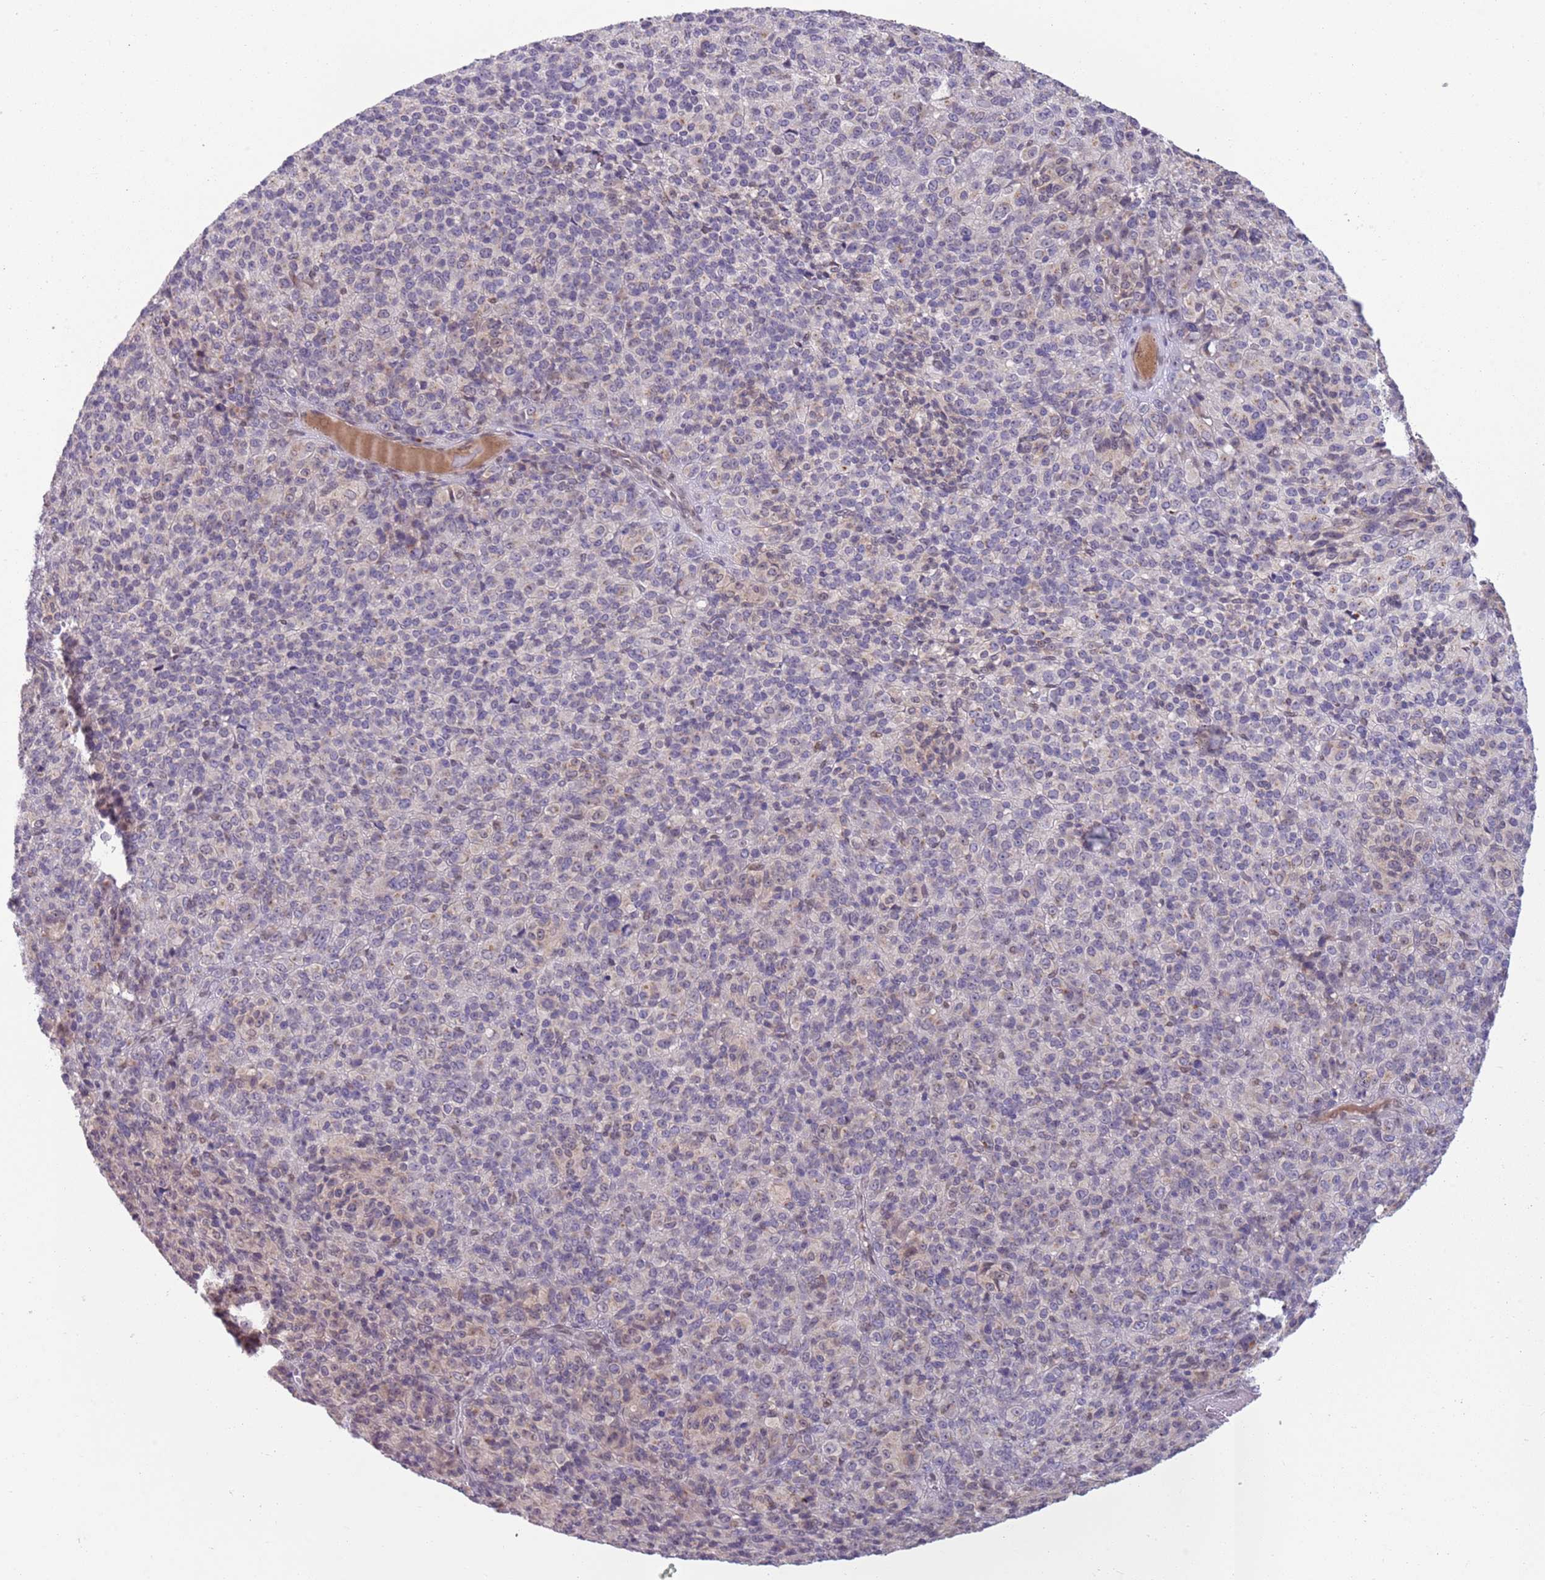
{"staining": {"intensity": "negative", "quantity": "none", "location": "none"}, "tissue": "melanoma", "cell_type": "Tumor cells", "image_type": "cancer", "snomed": [{"axis": "morphology", "description": "Malignant melanoma, Metastatic site"}, {"axis": "topography", "description": "Brain"}], "caption": "DAB (3,3'-diaminobenzidine) immunohistochemical staining of human malignant melanoma (metastatic site) demonstrates no significant staining in tumor cells.", "gene": "TM2D1", "patient": {"sex": "female", "age": 56}}